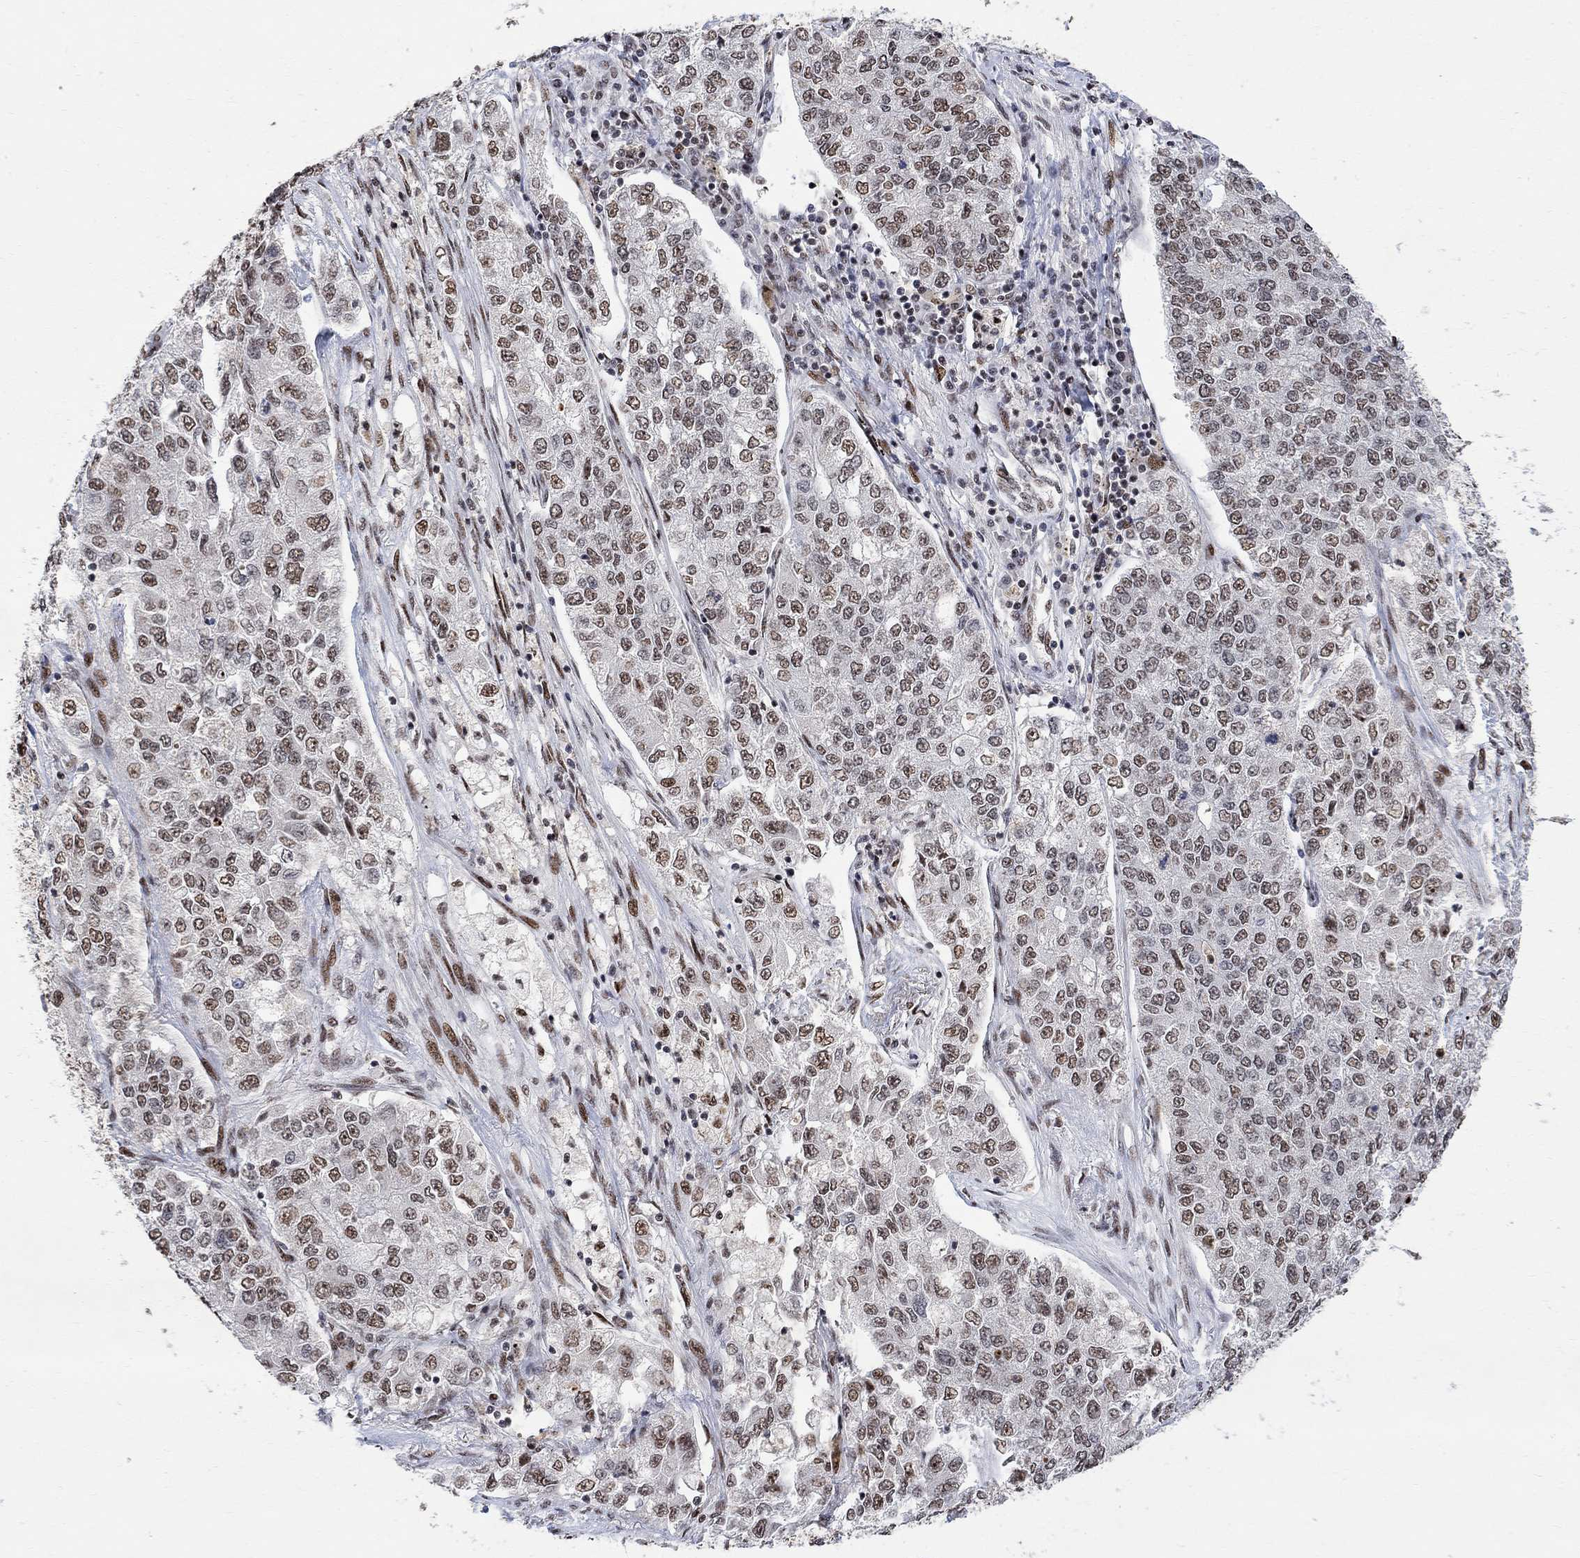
{"staining": {"intensity": "weak", "quantity": "25%-75%", "location": "nuclear"}, "tissue": "lung cancer", "cell_type": "Tumor cells", "image_type": "cancer", "snomed": [{"axis": "morphology", "description": "Adenocarcinoma, NOS"}, {"axis": "topography", "description": "Lung"}], "caption": "Immunohistochemical staining of lung cancer (adenocarcinoma) reveals low levels of weak nuclear expression in about 25%-75% of tumor cells.", "gene": "E4F1", "patient": {"sex": "male", "age": 49}}